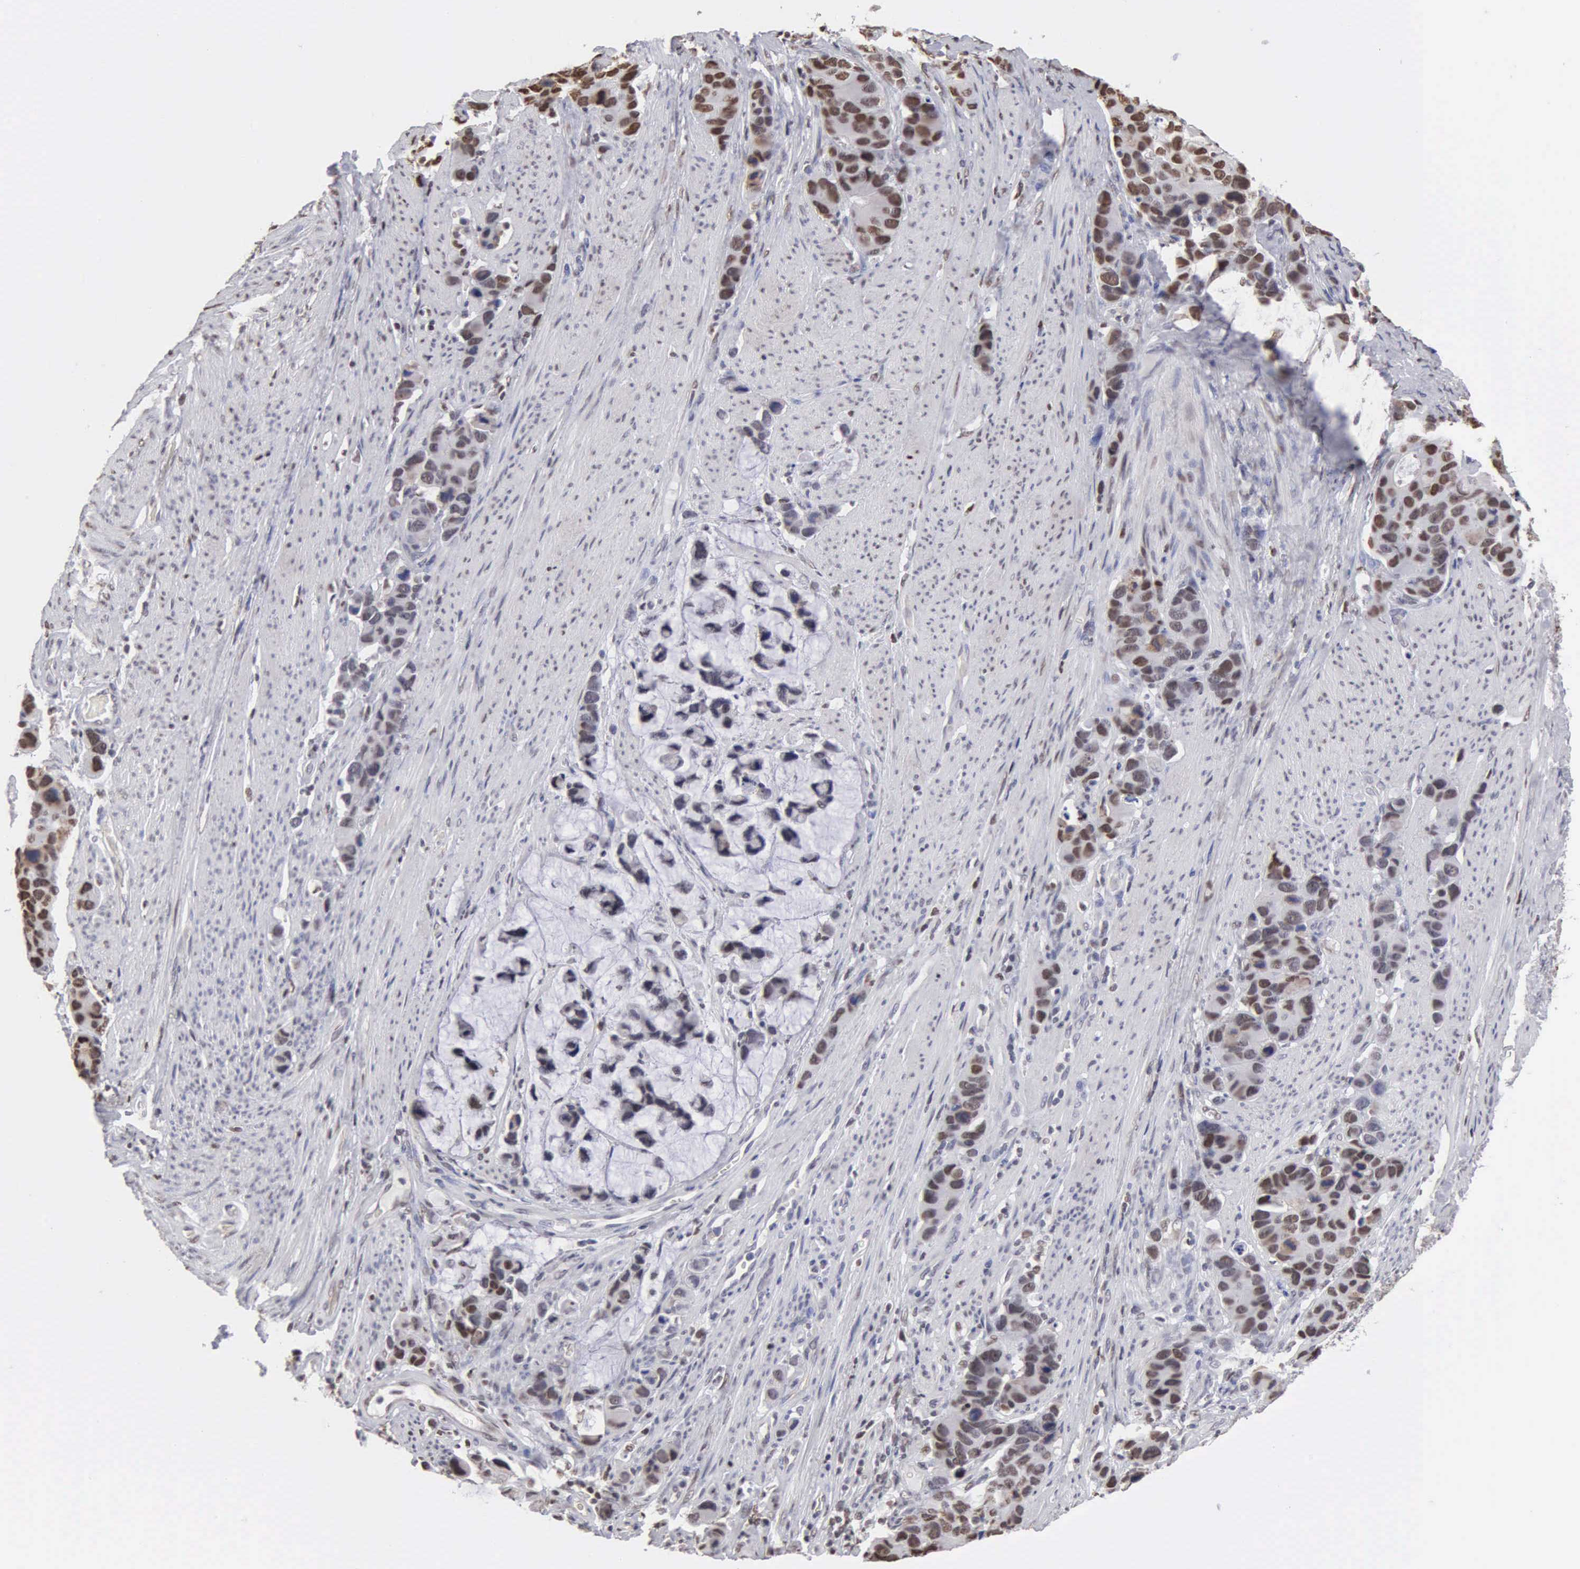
{"staining": {"intensity": "strong", "quantity": ">75%", "location": "nuclear"}, "tissue": "stomach cancer", "cell_type": "Tumor cells", "image_type": "cancer", "snomed": [{"axis": "morphology", "description": "Adenocarcinoma, NOS"}, {"axis": "topography", "description": "Stomach, upper"}], "caption": "The image exhibits immunohistochemical staining of stomach cancer. There is strong nuclear staining is present in approximately >75% of tumor cells. Nuclei are stained in blue.", "gene": "CCNG1", "patient": {"sex": "male", "age": 71}}